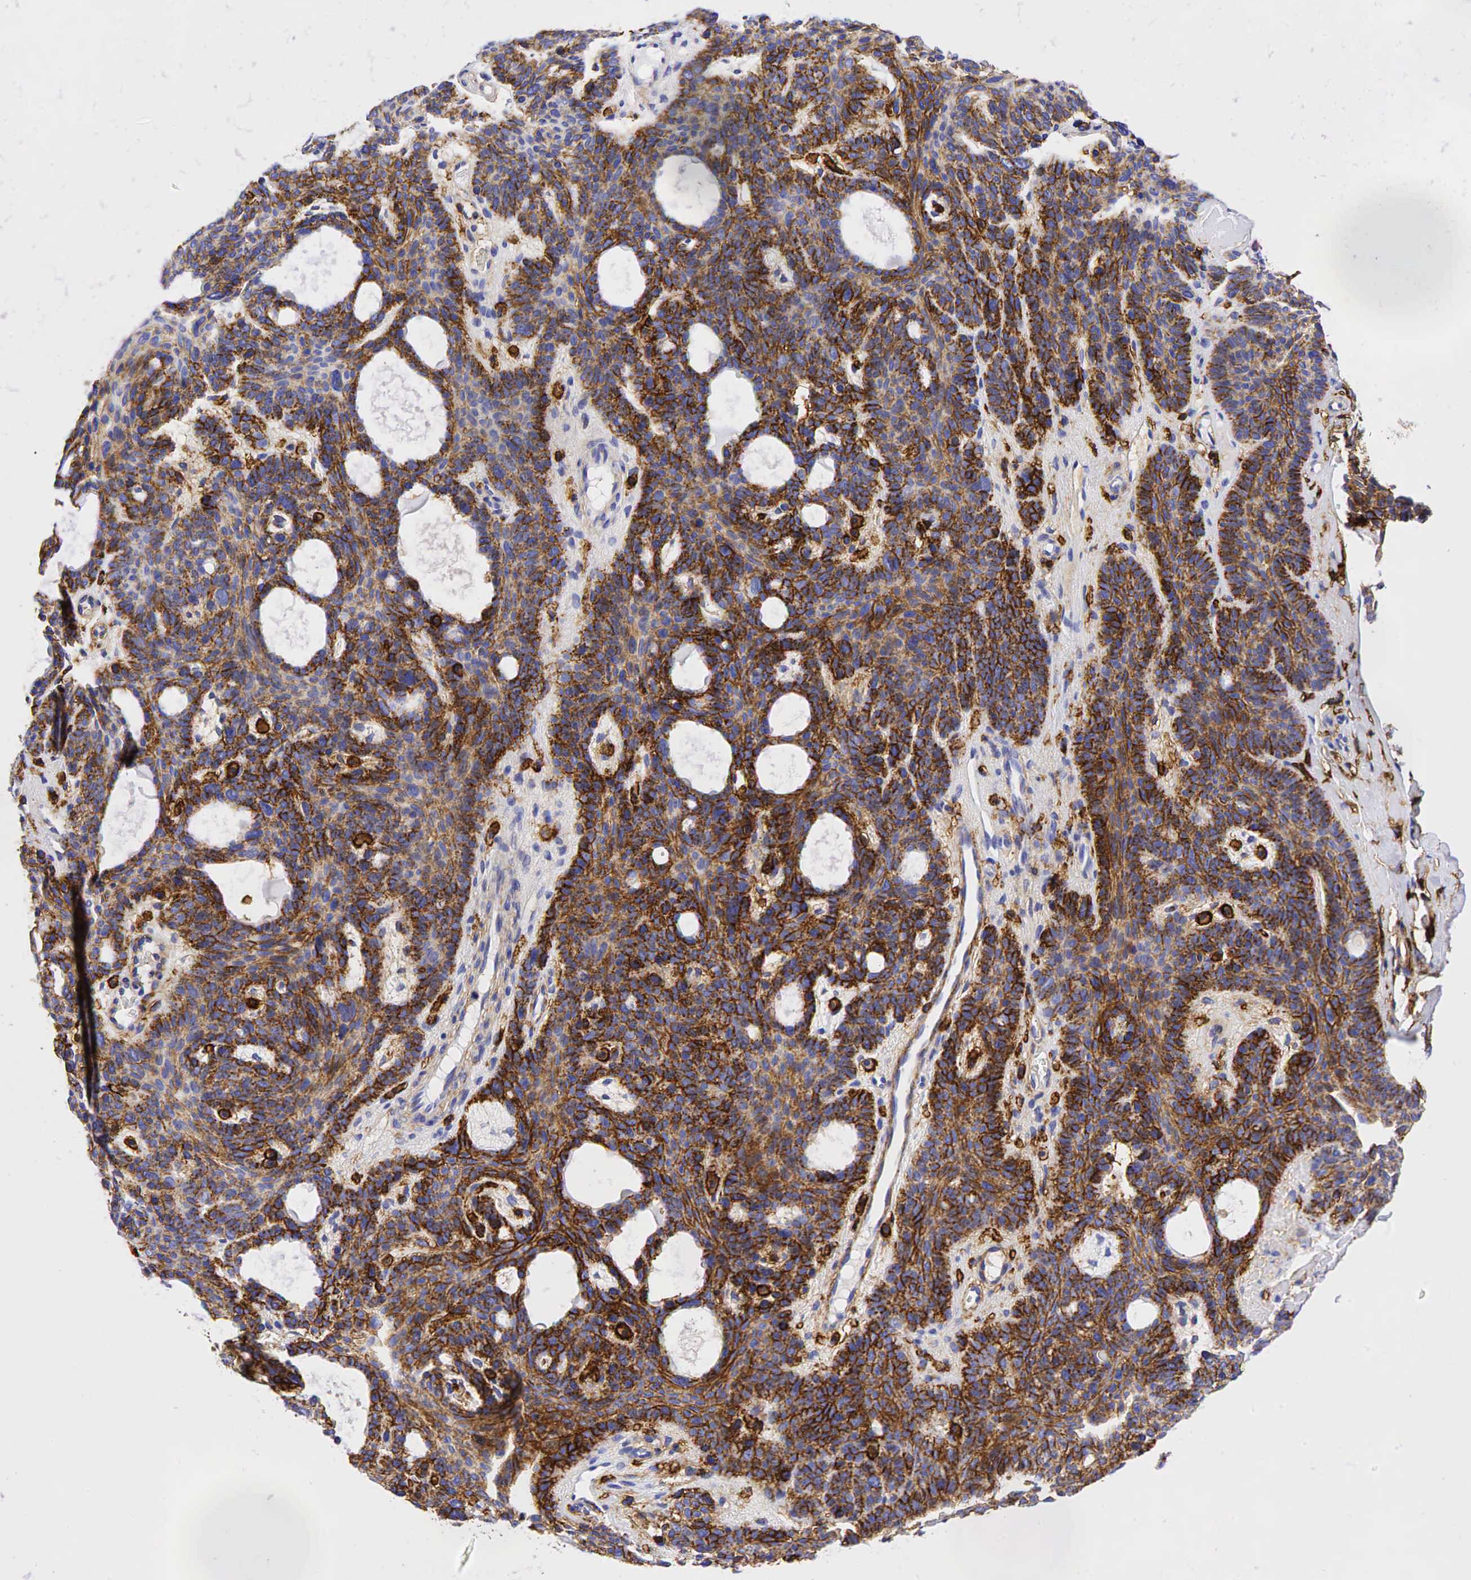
{"staining": {"intensity": "weak", "quantity": "25%-75%", "location": "cytoplasmic/membranous"}, "tissue": "skin cancer", "cell_type": "Tumor cells", "image_type": "cancer", "snomed": [{"axis": "morphology", "description": "Basal cell carcinoma"}, {"axis": "topography", "description": "Skin"}], "caption": "Weak cytoplasmic/membranous positivity is present in about 25%-75% of tumor cells in skin basal cell carcinoma. The staining was performed using DAB (3,3'-diaminobenzidine) to visualize the protein expression in brown, while the nuclei were stained in blue with hematoxylin (Magnification: 20x).", "gene": "CD44", "patient": {"sex": "male", "age": 44}}